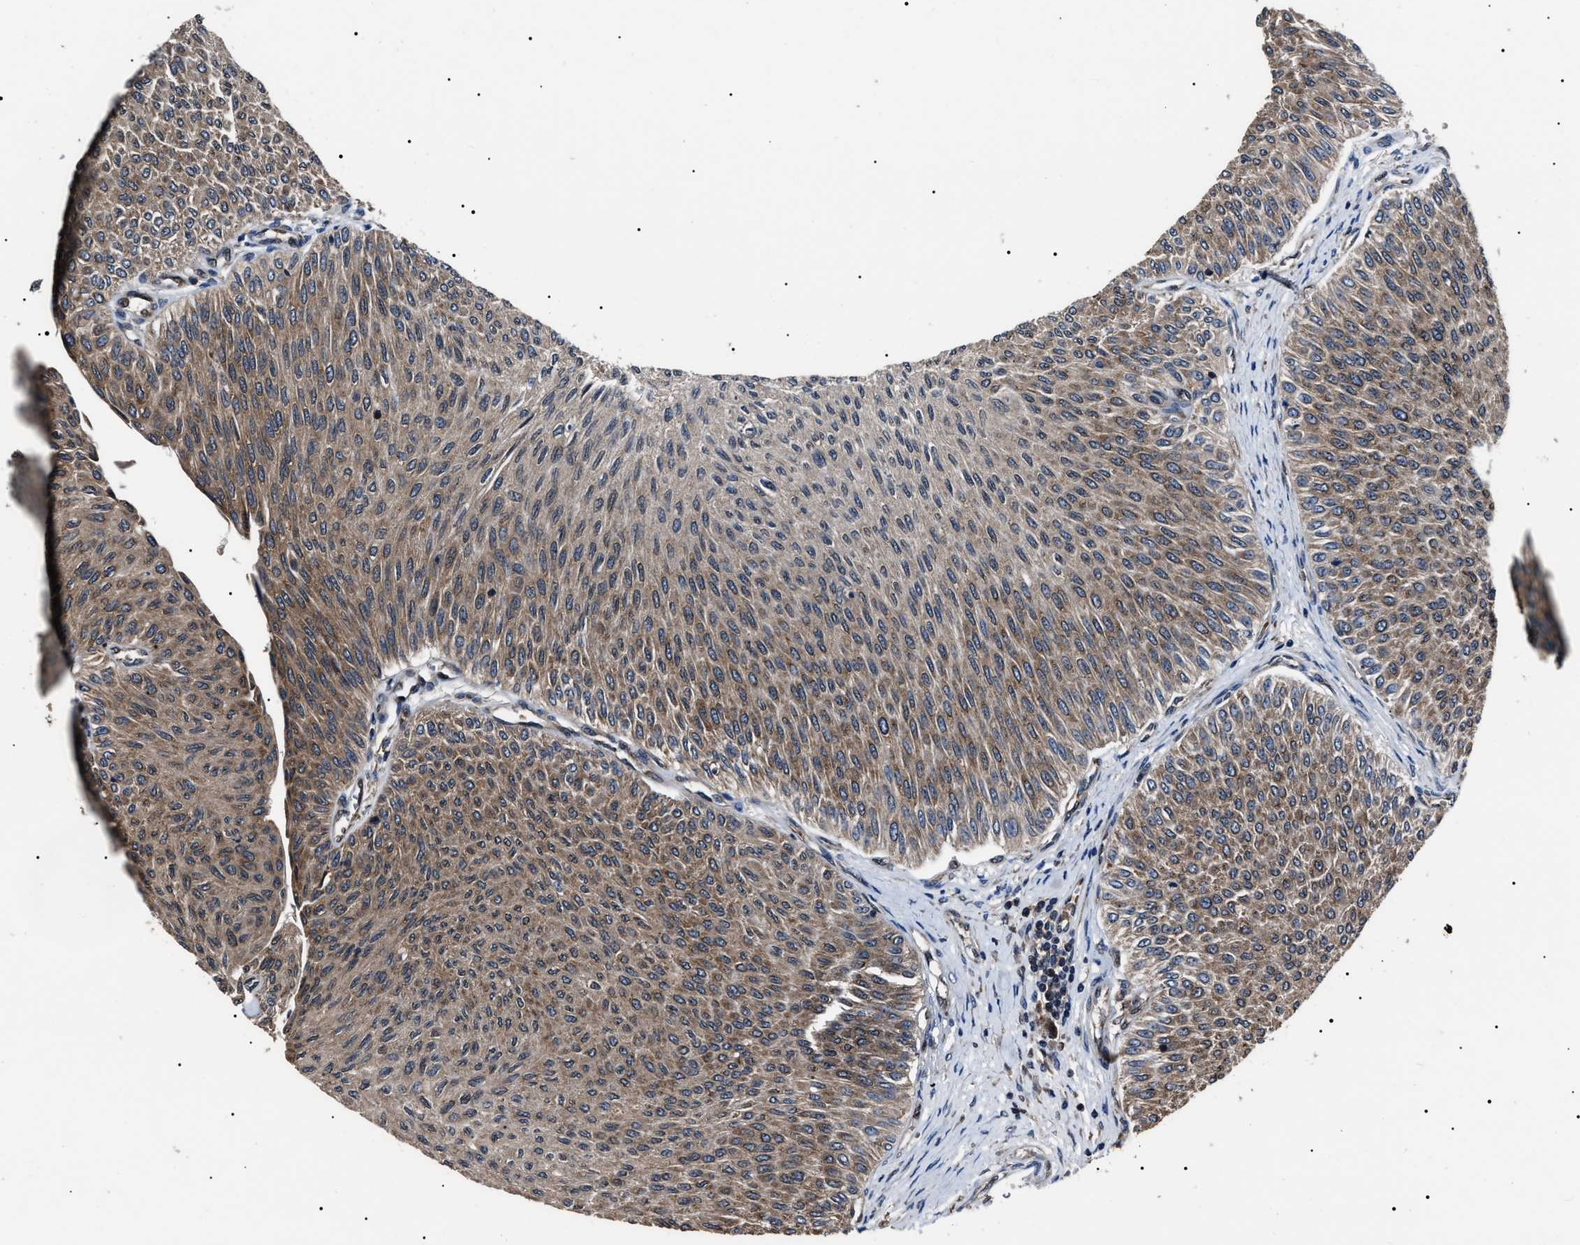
{"staining": {"intensity": "moderate", "quantity": ">75%", "location": "cytoplasmic/membranous"}, "tissue": "urothelial cancer", "cell_type": "Tumor cells", "image_type": "cancer", "snomed": [{"axis": "morphology", "description": "Urothelial carcinoma, Low grade"}, {"axis": "topography", "description": "Urinary bladder"}], "caption": "Brown immunohistochemical staining in low-grade urothelial carcinoma demonstrates moderate cytoplasmic/membranous positivity in about >75% of tumor cells.", "gene": "CCT8", "patient": {"sex": "male", "age": 78}}